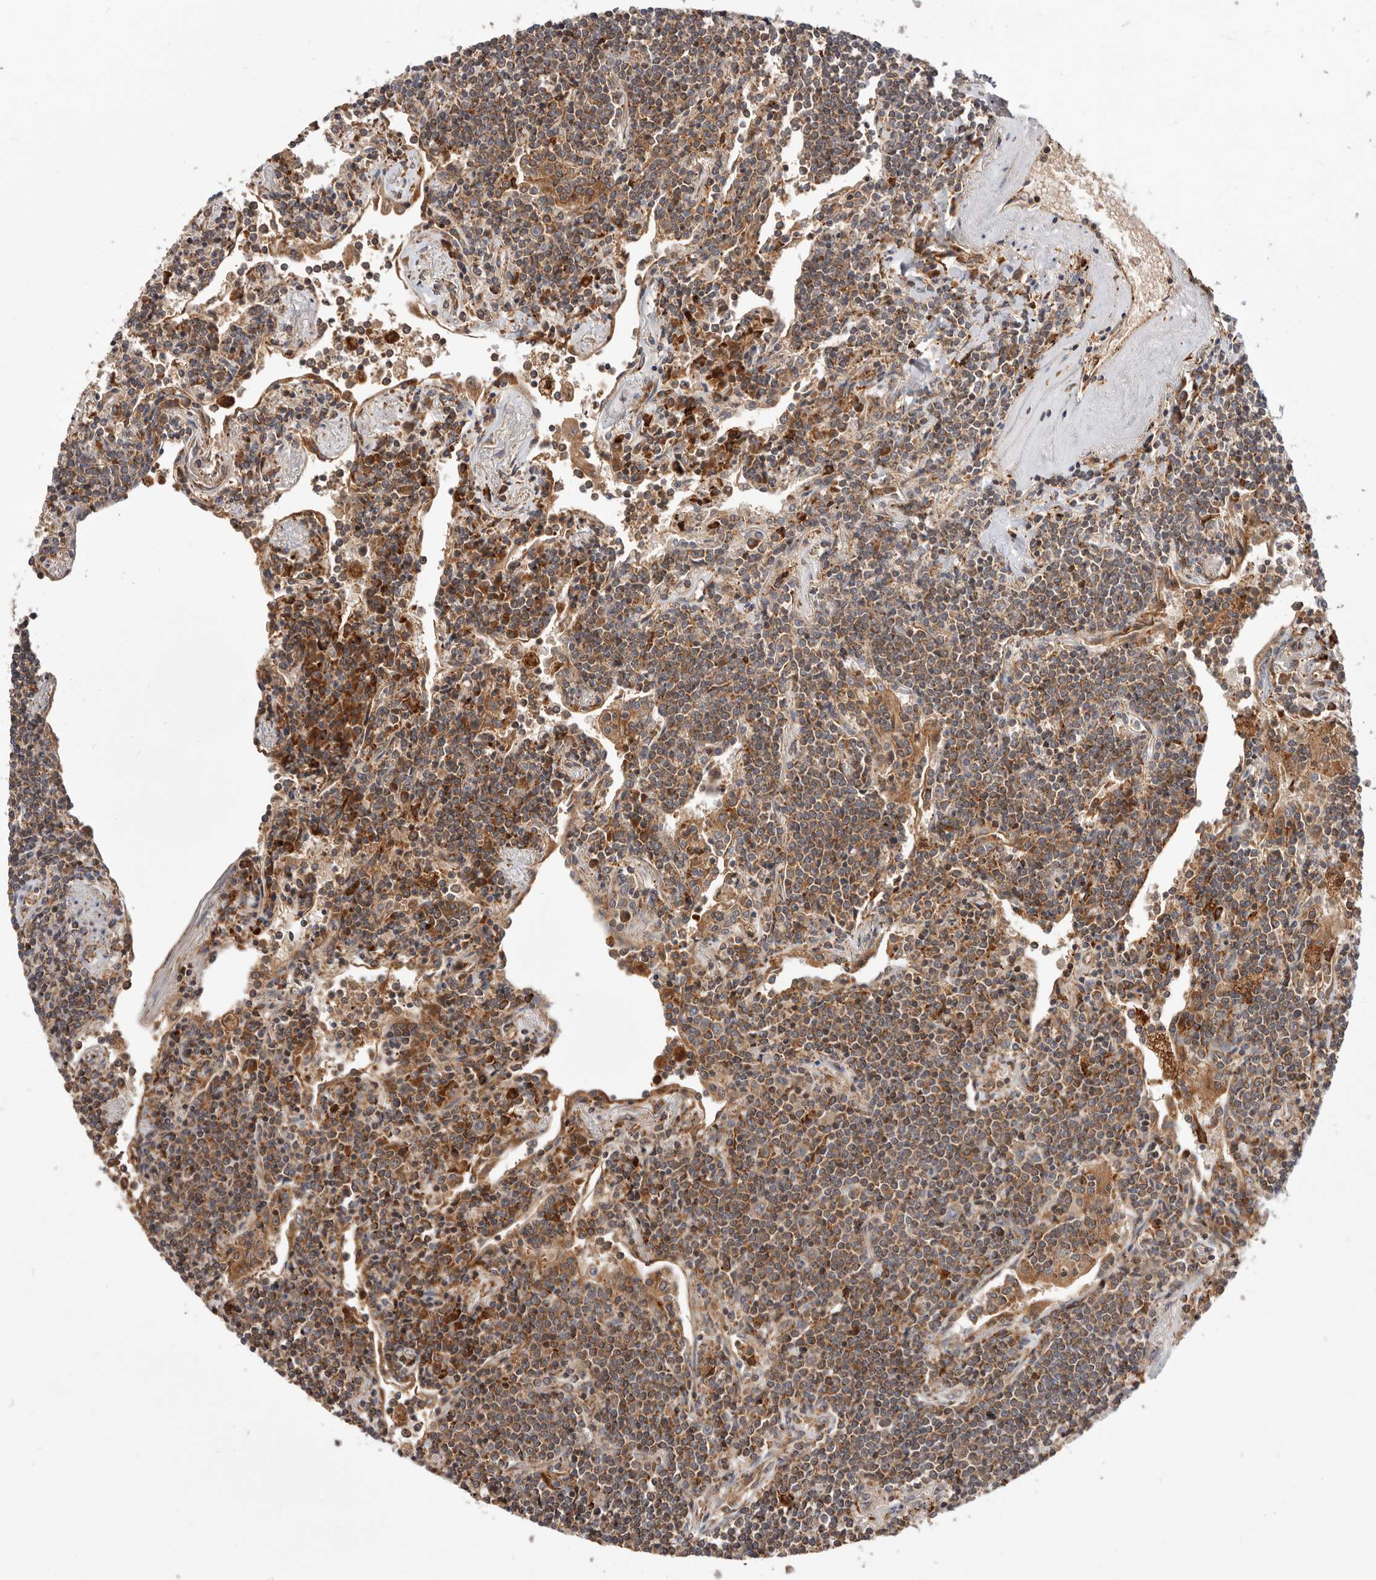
{"staining": {"intensity": "moderate", "quantity": ">75%", "location": "cytoplasmic/membranous"}, "tissue": "lymphoma", "cell_type": "Tumor cells", "image_type": "cancer", "snomed": [{"axis": "morphology", "description": "Malignant lymphoma, non-Hodgkin's type, Low grade"}, {"axis": "topography", "description": "Lung"}], "caption": "Protein expression analysis of human low-grade malignant lymphoma, non-Hodgkin's type reveals moderate cytoplasmic/membranous positivity in about >75% of tumor cells.", "gene": "RNF213", "patient": {"sex": "female", "age": 71}}